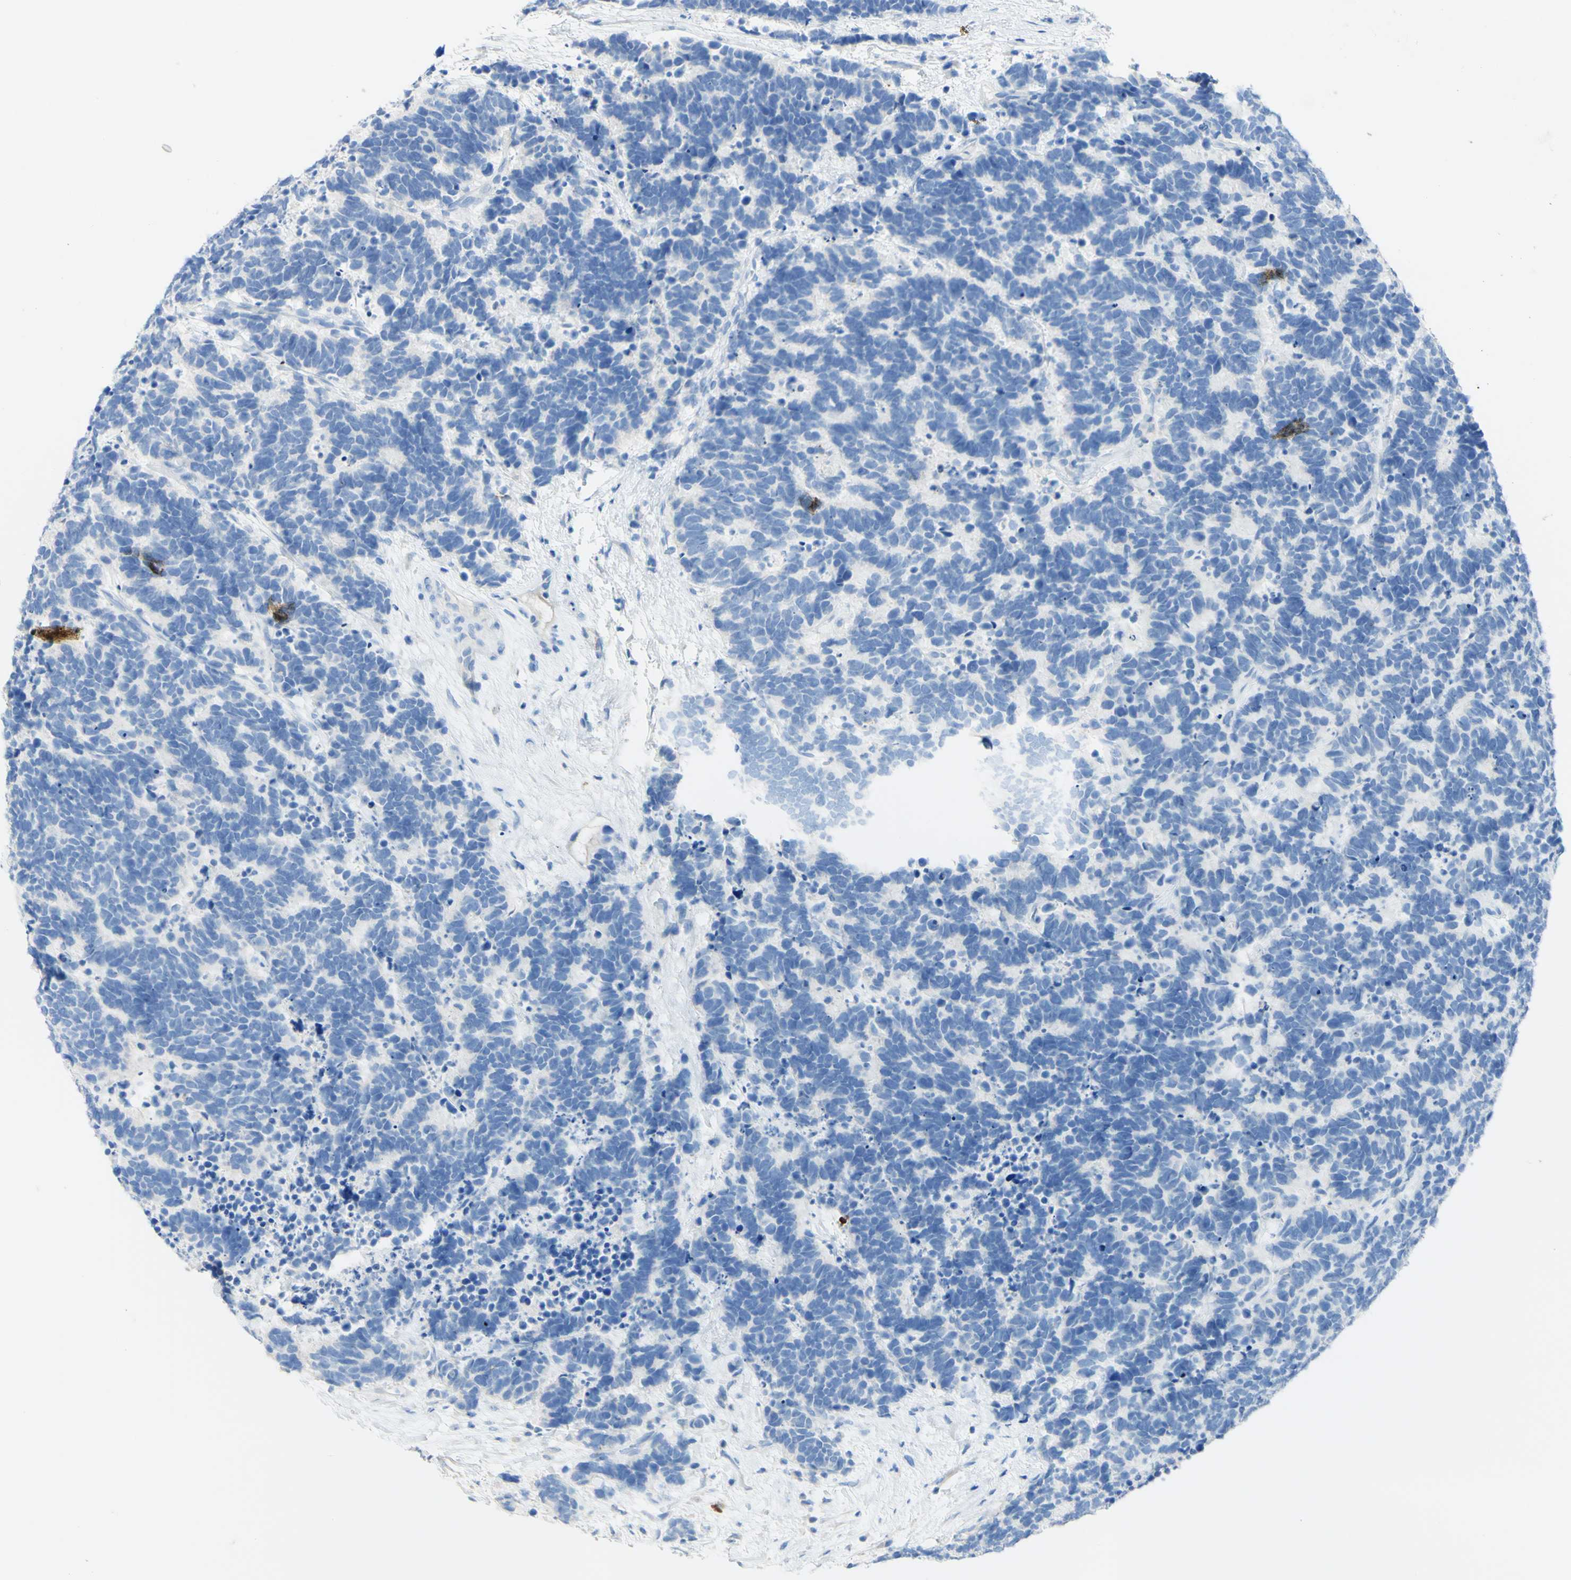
{"staining": {"intensity": "negative", "quantity": "none", "location": "none"}, "tissue": "carcinoid", "cell_type": "Tumor cells", "image_type": "cancer", "snomed": [{"axis": "morphology", "description": "Carcinoma, NOS"}, {"axis": "morphology", "description": "Carcinoid, malignant, NOS"}, {"axis": "topography", "description": "Urinary bladder"}], "caption": "A photomicrograph of carcinoid stained for a protein displays no brown staining in tumor cells.", "gene": "PIGR", "patient": {"sex": "male", "age": 57}}